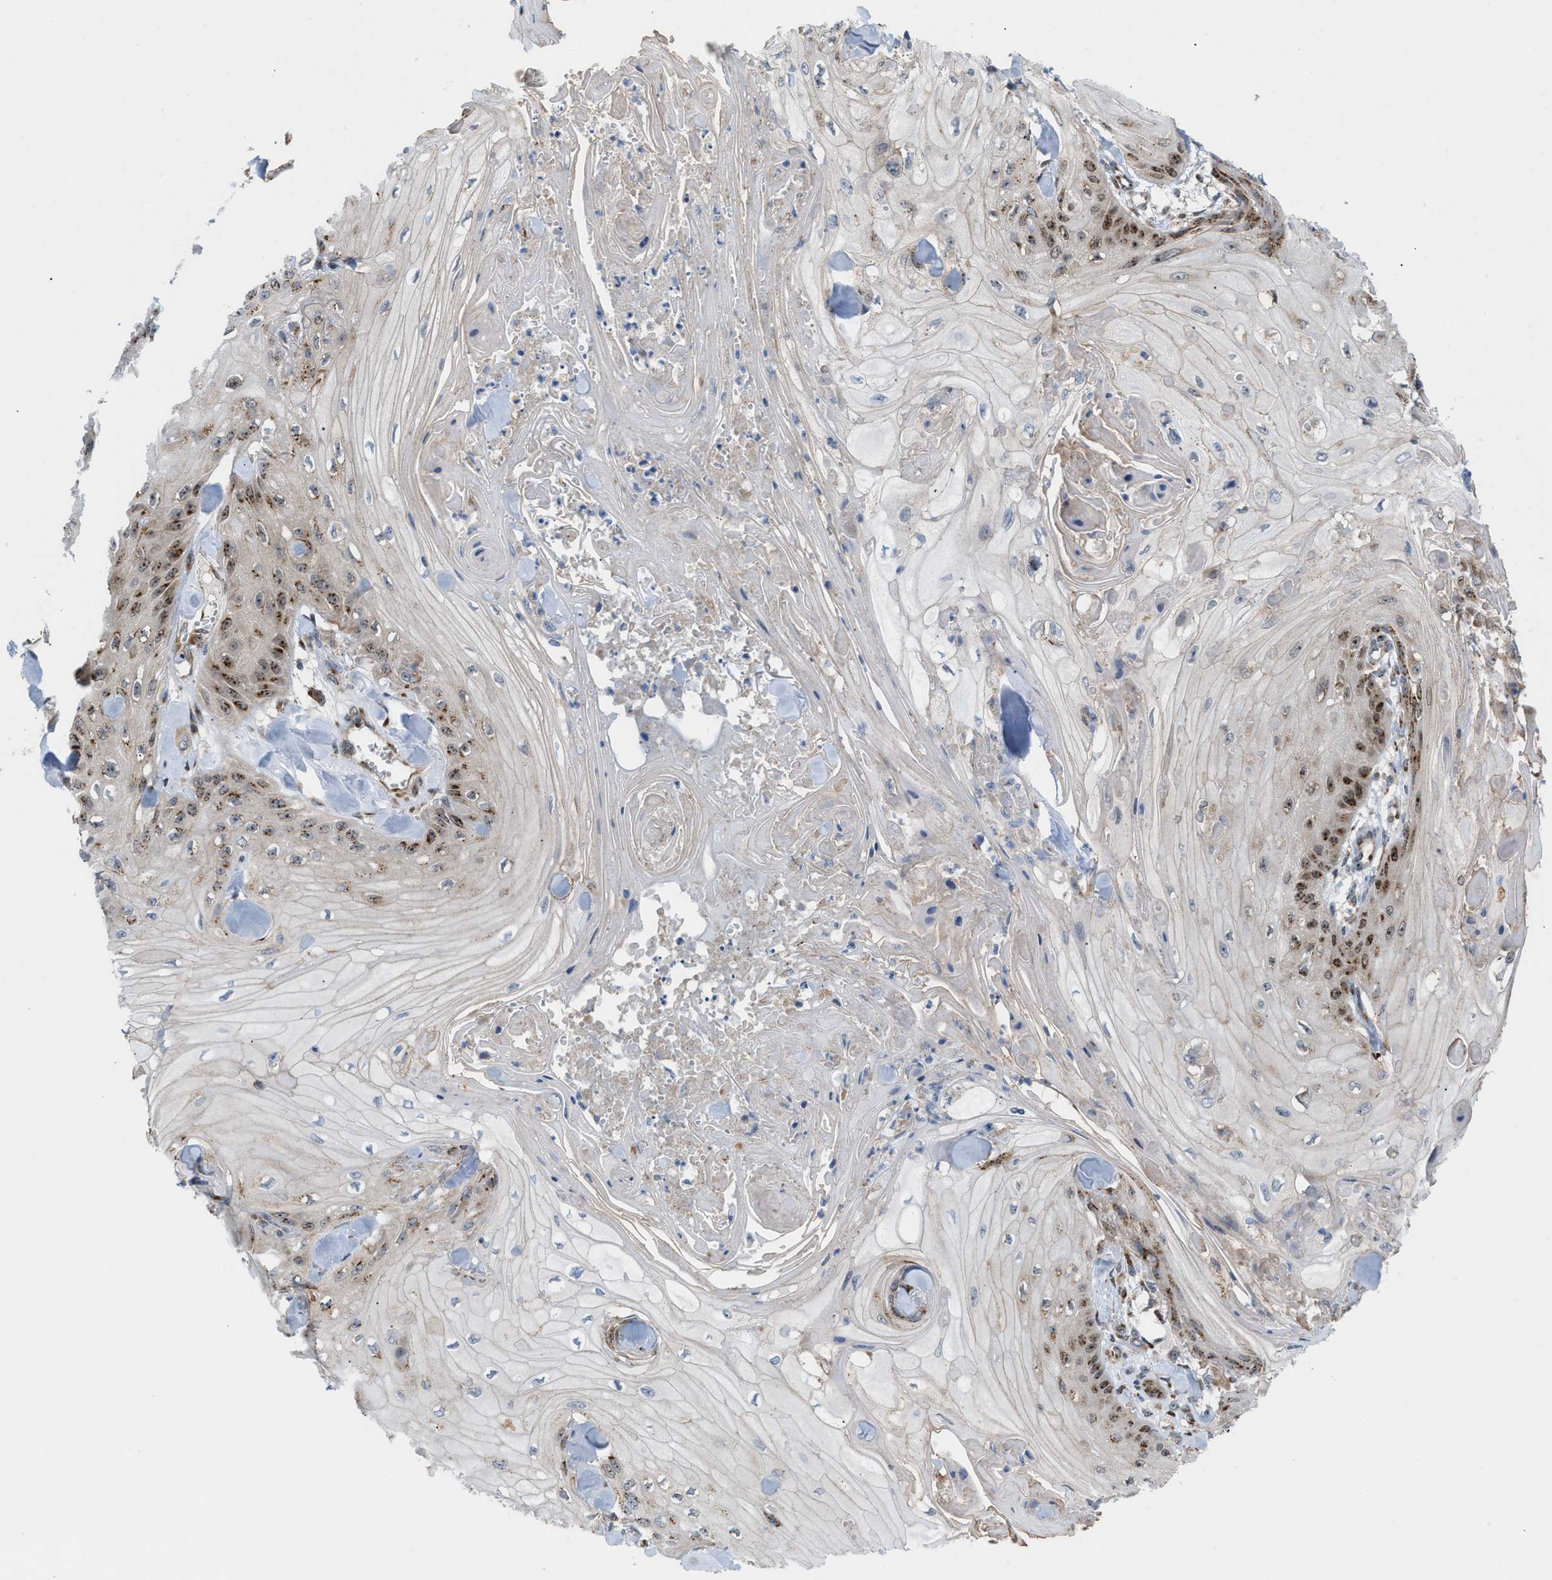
{"staining": {"intensity": "moderate", "quantity": "25%-75%", "location": "cytoplasmic/membranous,nuclear"}, "tissue": "skin cancer", "cell_type": "Tumor cells", "image_type": "cancer", "snomed": [{"axis": "morphology", "description": "Squamous cell carcinoma, NOS"}, {"axis": "topography", "description": "Skin"}], "caption": "High-power microscopy captured an immunohistochemistry (IHC) image of skin cancer, revealing moderate cytoplasmic/membranous and nuclear staining in approximately 25%-75% of tumor cells.", "gene": "SLC38A10", "patient": {"sex": "male", "age": 74}}